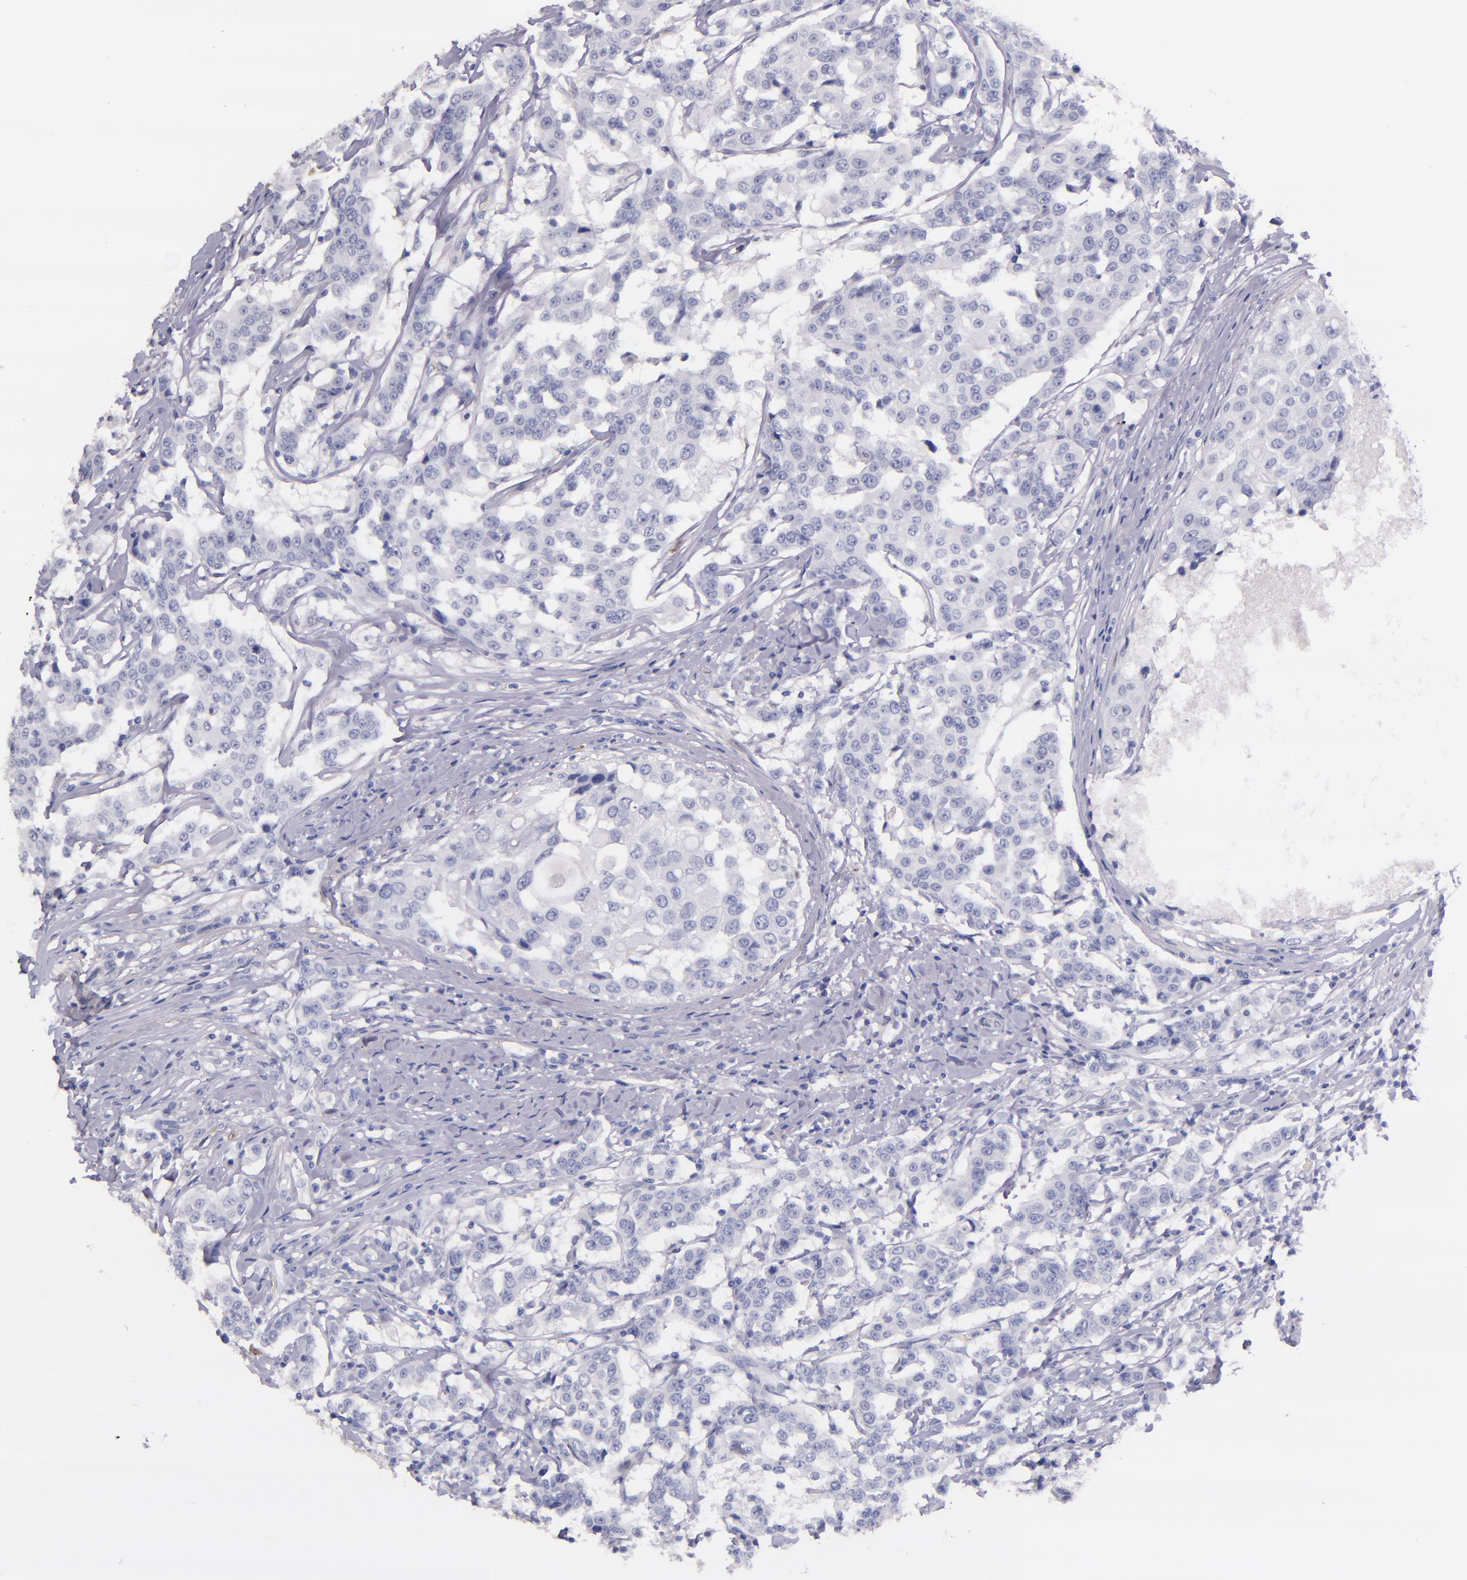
{"staining": {"intensity": "negative", "quantity": "none", "location": "none"}, "tissue": "breast cancer", "cell_type": "Tumor cells", "image_type": "cancer", "snomed": [{"axis": "morphology", "description": "Duct carcinoma"}, {"axis": "topography", "description": "Breast"}], "caption": "Immunohistochemistry photomicrograph of neoplastic tissue: human breast invasive ductal carcinoma stained with DAB reveals no significant protein positivity in tumor cells.", "gene": "F13A1", "patient": {"sex": "female", "age": 27}}